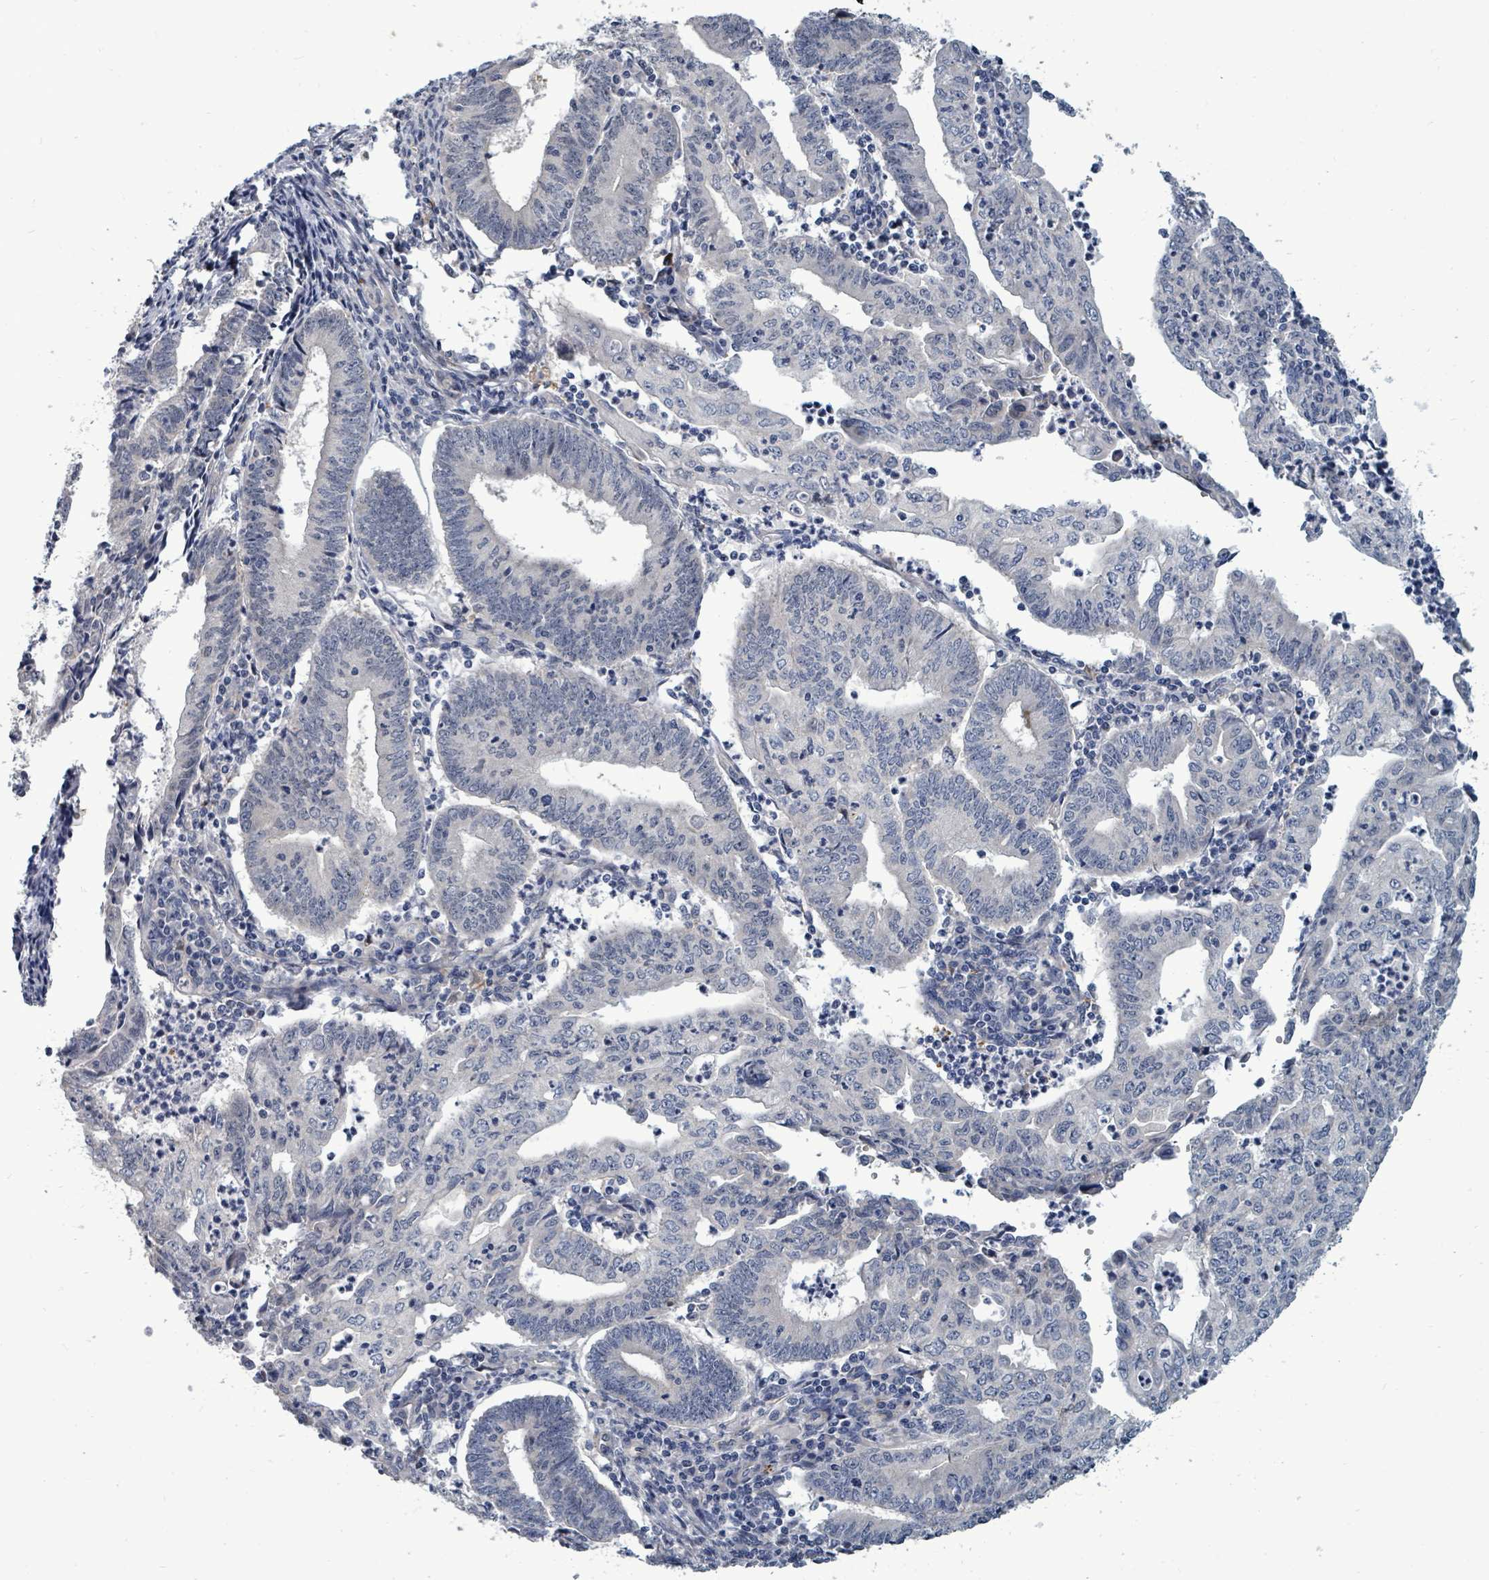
{"staining": {"intensity": "negative", "quantity": "none", "location": "none"}, "tissue": "endometrial cancer", "cell_type": "Tumor cells", "image_type": "cancer", "snomed": [{"axis": "morphology", "description": "Adenocarcinoma, NOS"}, {"axis": "topography", "description": "Endometrium"}], "caption": "Immunohistochemistry image of neoplastic tissue: human endometrial cancer (adenocarcinoma) stained with DAB (3,3'-diaminobenzidine) exhibits no significant protein positivity in tumor cells.", "gene": "TRDMT1", "patient": {"sex": "female", "age": 60}}